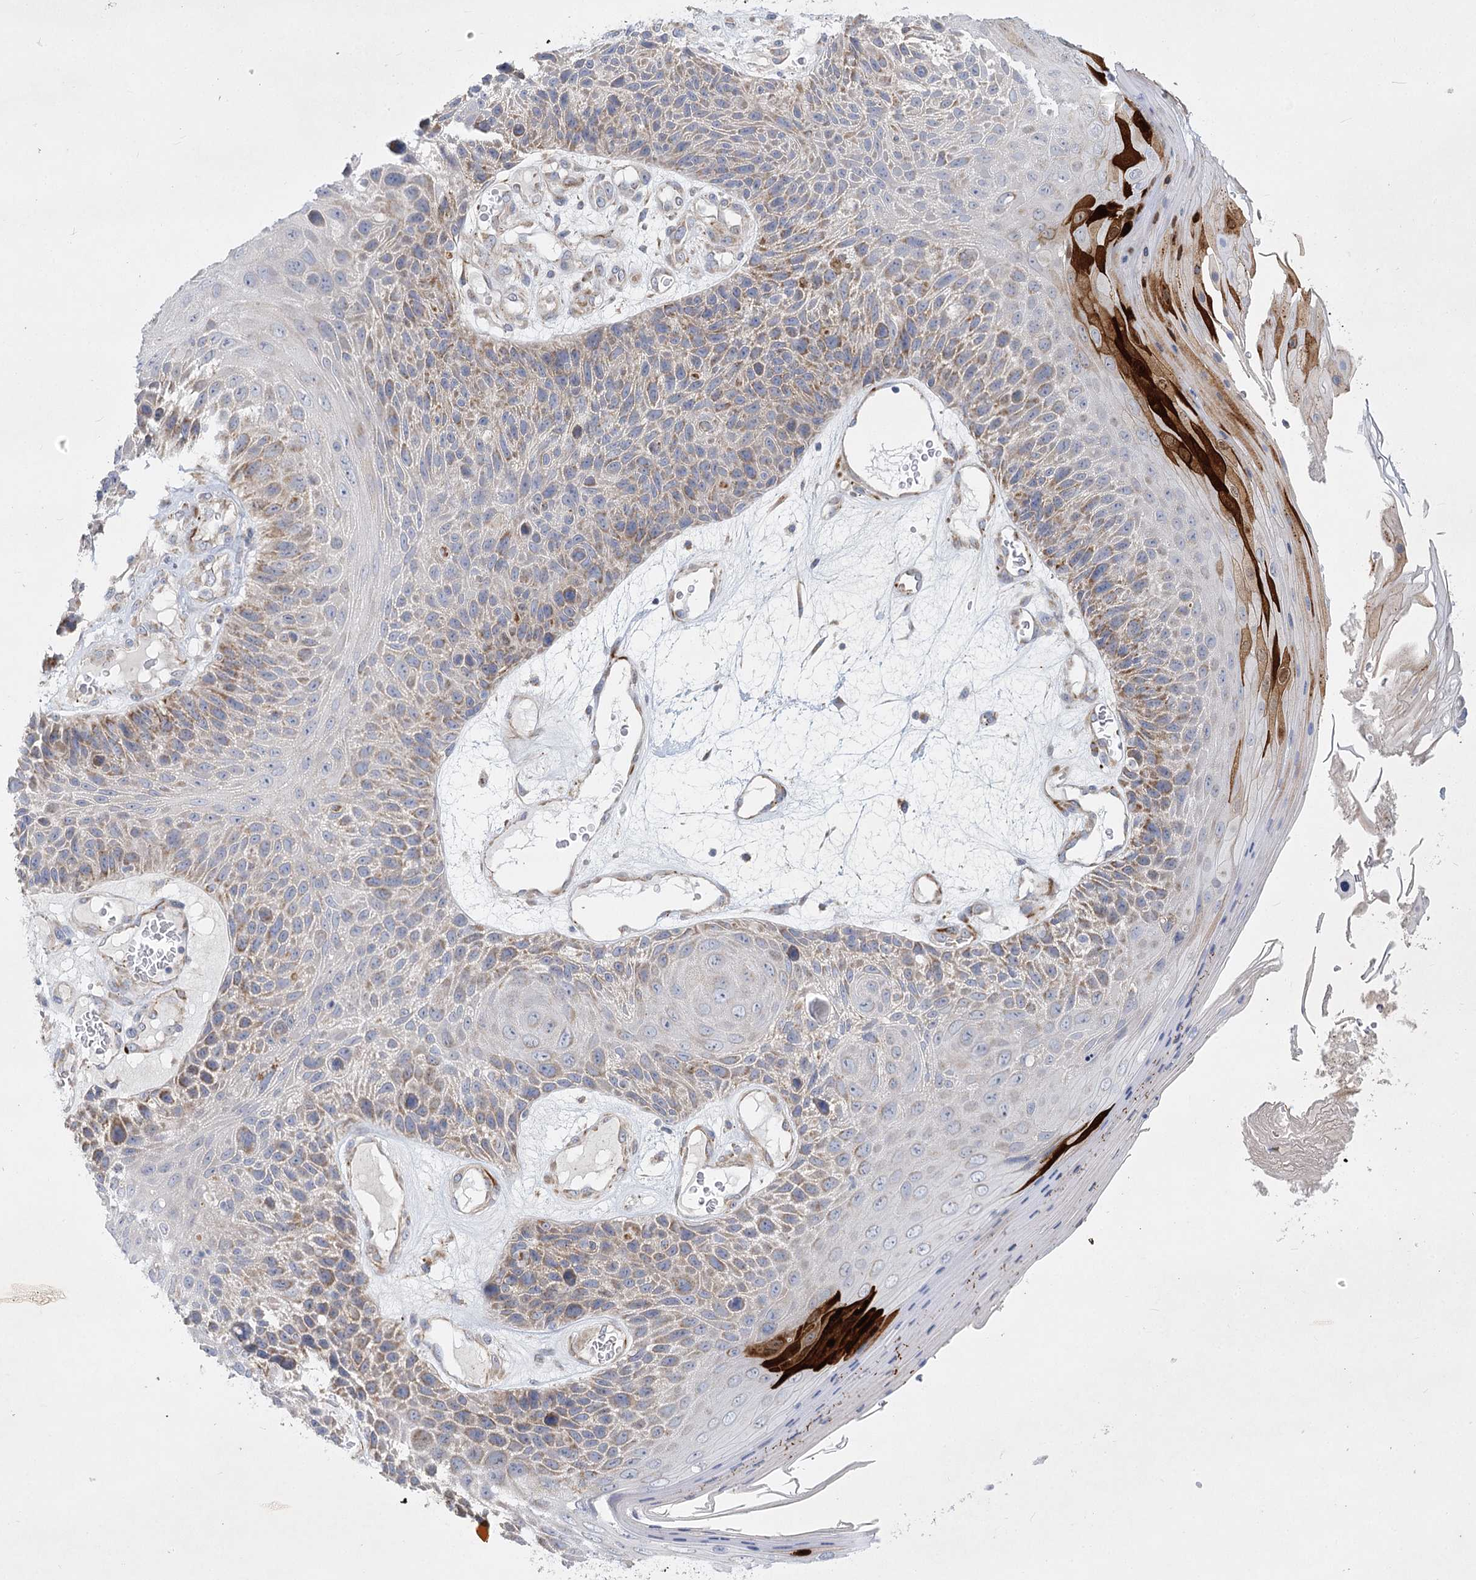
{"staining": {"intensity": "moderate", "quantity": "25%-75%", "location": "cytoplasmic/membranous"}, "tissue": "skin cancer", "cell_type": "Tumor cells", "image_type": "cancer", "snomed": [{"axis": "morphology", "description": "Squamous cell carcinoma, NOS"}, {"axis": "topography", "description": "Skin"}], "caption": "This image demonstrates immunohistochemistry staining of human skin squamous cell carcinoma, with medium moderate cytoplasmic/membranous expression in approximately 25%-75% of tumor cells.", "gene": "DHTKD1", "patient": {"sex": "female", "age": 88}}